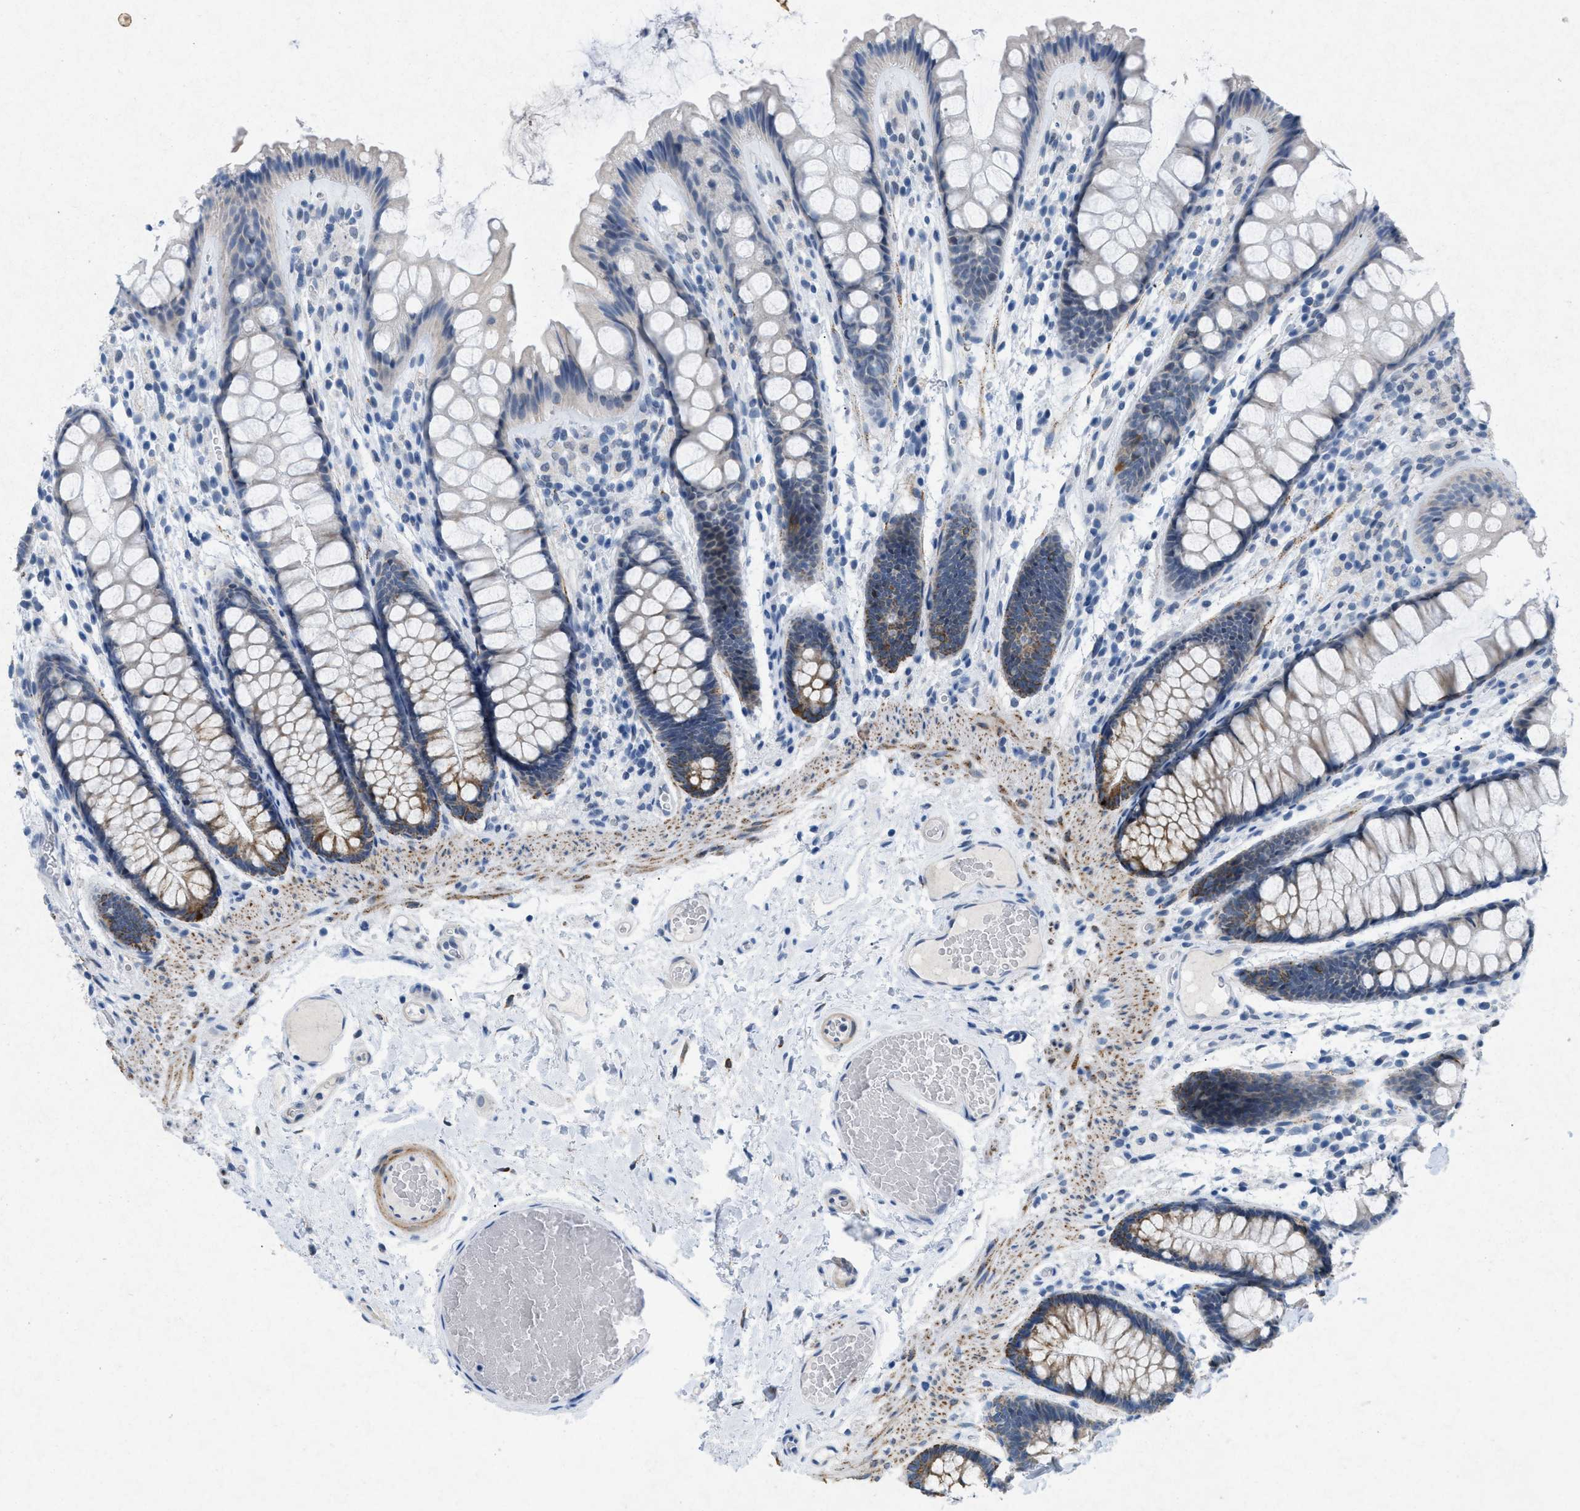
{"staining": {"intensity": "negative", "quantity": "none", "location": "none"}, "tissue": "colon", "cell_type": "Endothelial cells", "image_type": "normal", "snomed": [{"axis": "morphology", "description": "Normal tissue, NOS"}, {"axis": "topography", "description": "Colon"}], "caption": "High power microscopy image of an immunohistochemistry (IHC) histopathology image of benign colon, revealing no significant staining in endothelial cells.", "gene": "TASOR", "patient": {"sex": "female", "age": 56}}